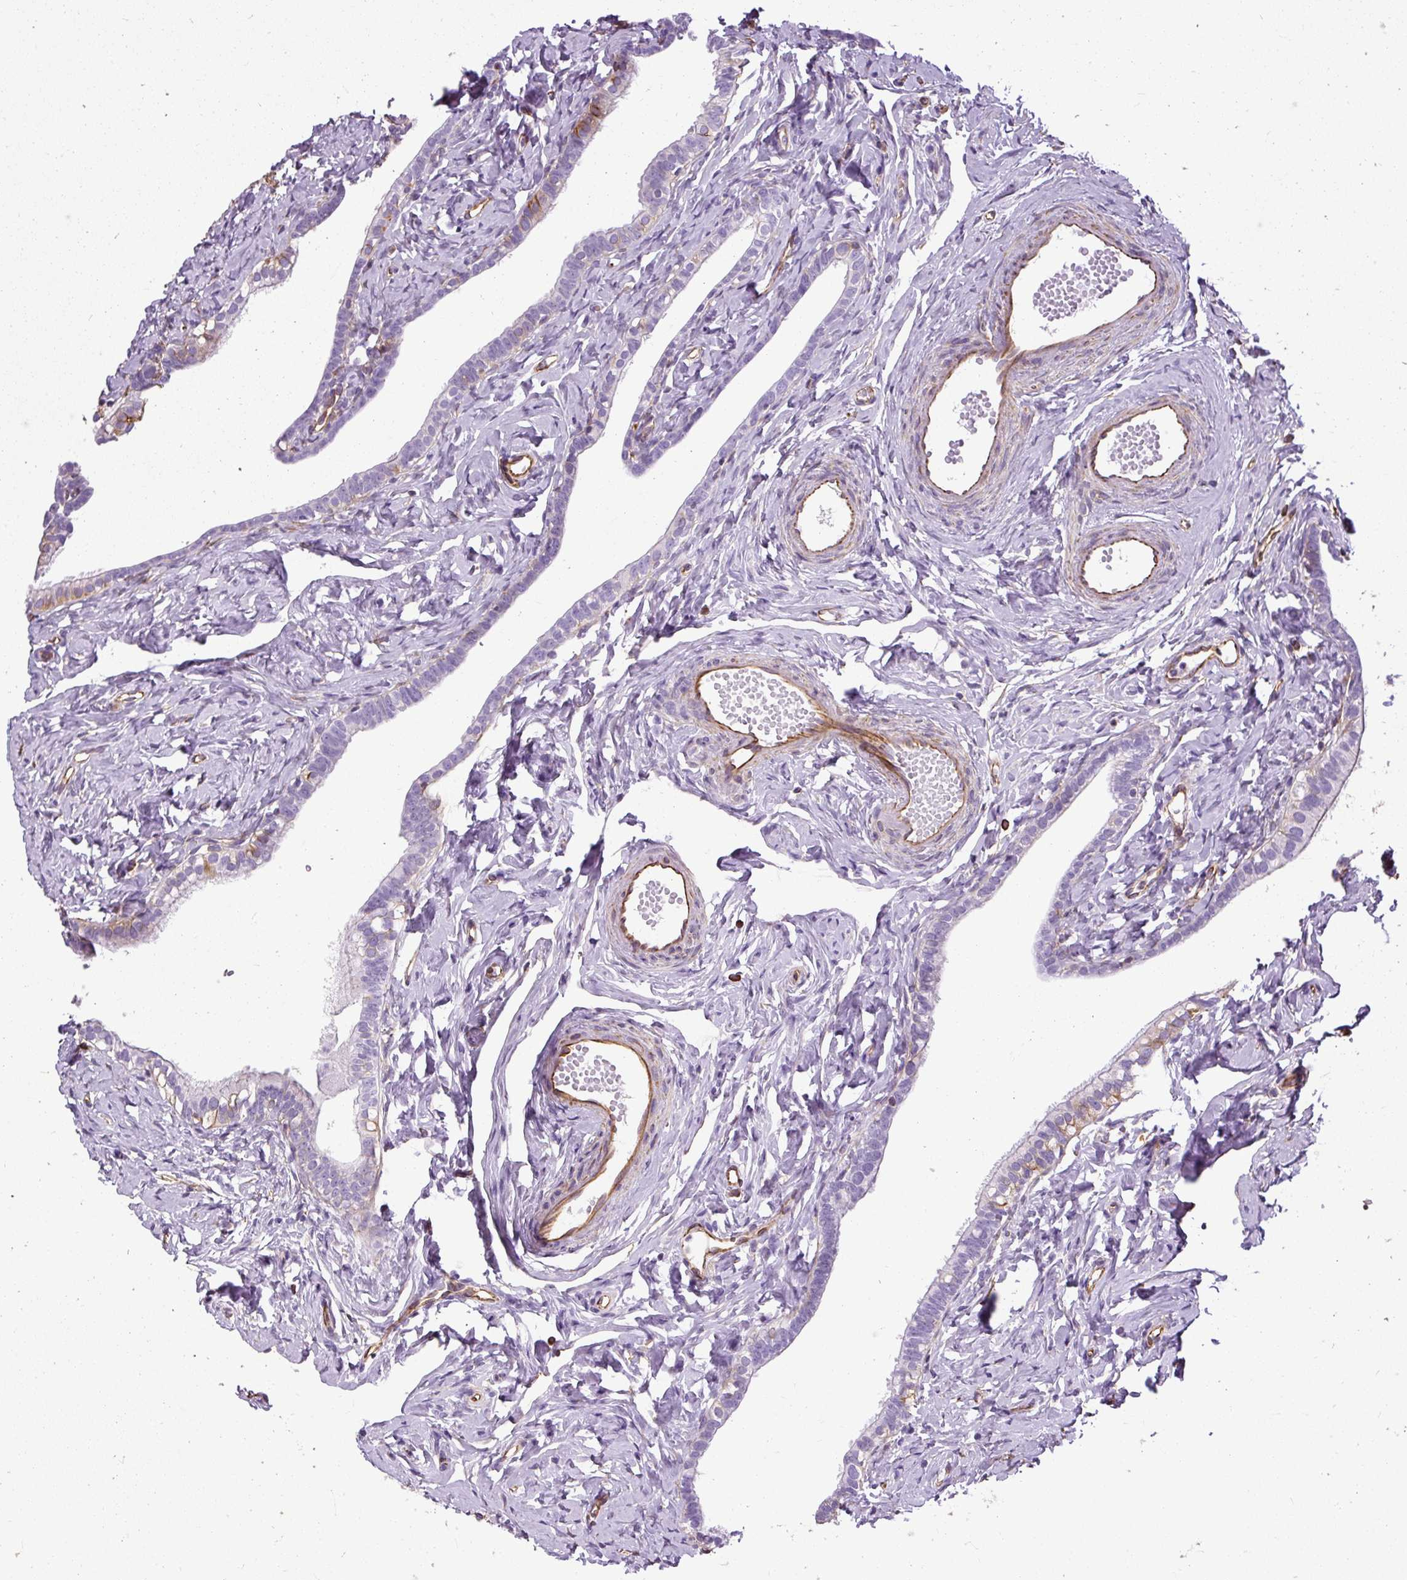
{"staining": {"intensity": "negative", "quantity": "none", "location": "none"}, "tissue": "fallopian tube", "cell_type": "Glandular cells", "image_type": "normal", "snomed": [{"axis": "morphology", "description": "Normal tissue, NOS"}, {"axis": "topography", "description": "Fallopian tube"}], "caption": "Immunohistochemistry of normal human fallopian tube displays no positivity in glandular cells.", "gene": "PLS1", "patient": {"sex": "female", "age": 66}}